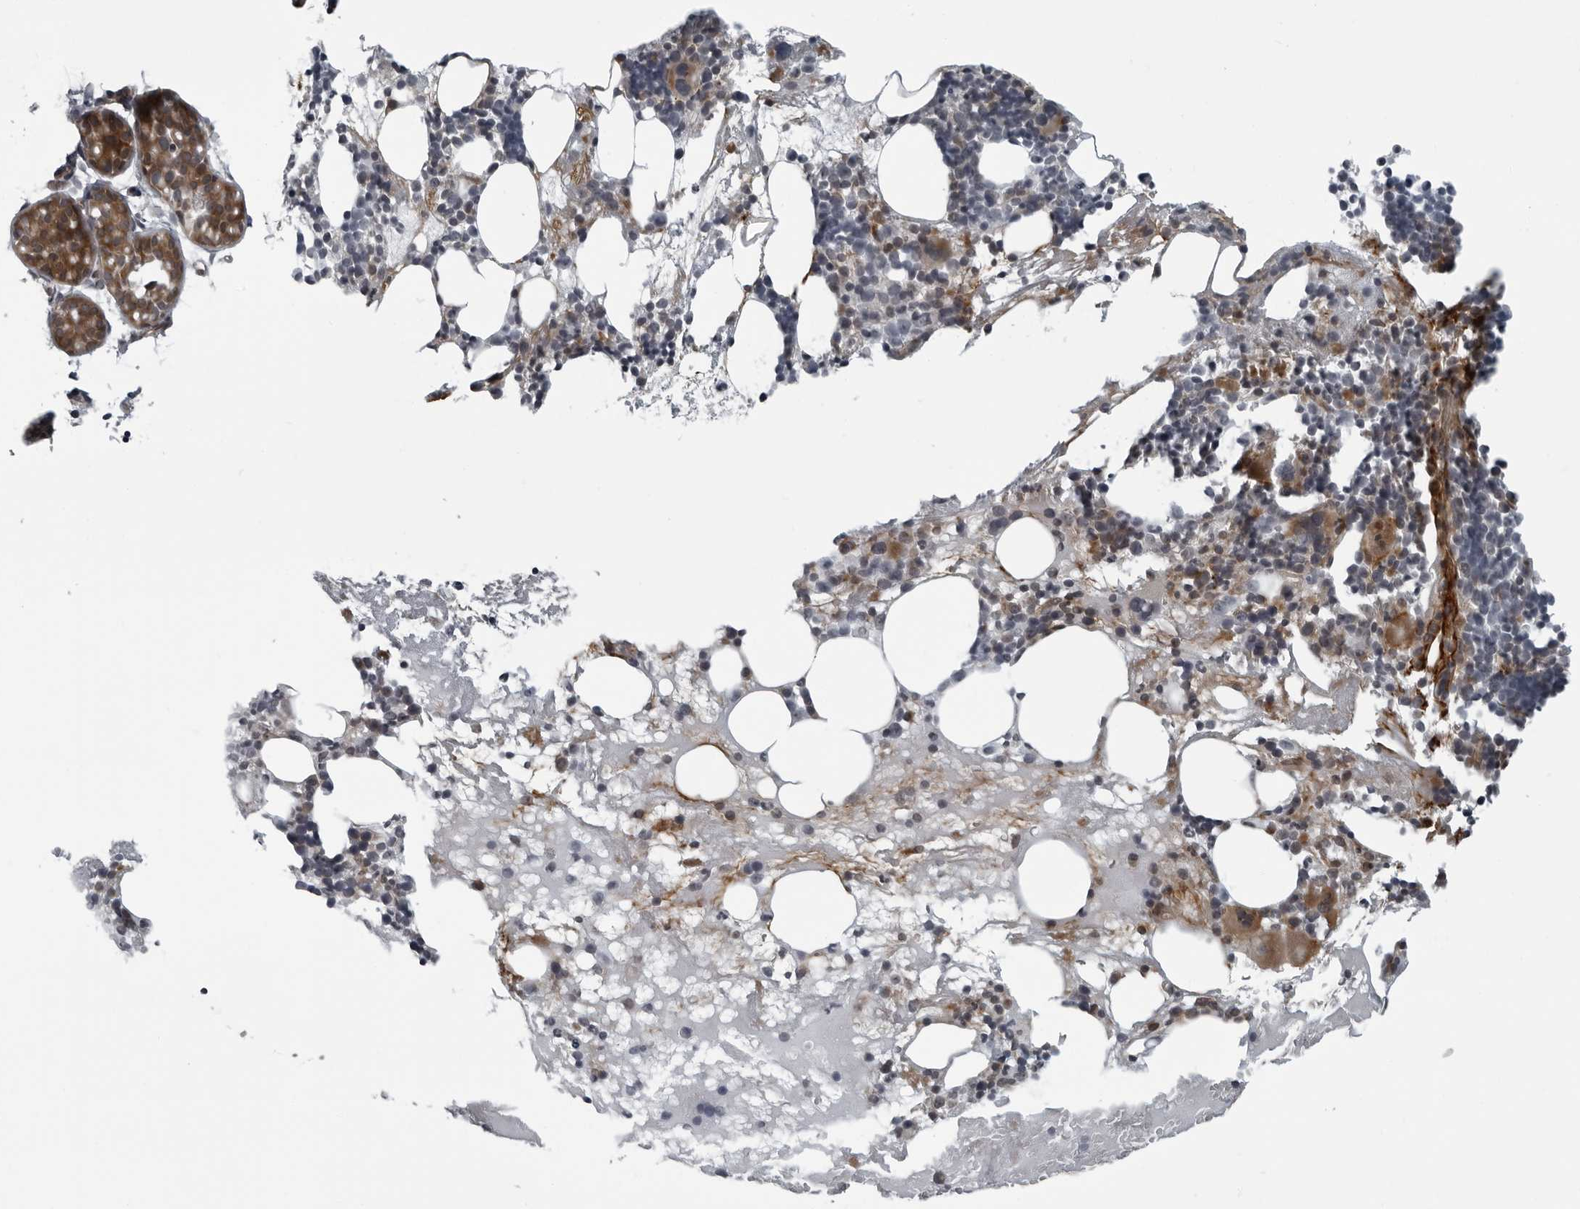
{"staining": {"intensity": "moderate", "quantity": "<25%", "location": "cytoplasmic/membranous"}, "tissue": "bone marrow", "cell_type": "Hematopoietic cells", "image_type": "normal", "snomed": [{"axis": "morphology", "description": "Normal tissue, NOS"}, {"axis": "morphology", "description": "Inflammation, NOS"}, {"axis": "topography", "description": "Bone marrow"}], "caption": "Protein positivity by immunohistochemistry (IHC) displays moderate cytoplasmic/membranous positivity in approximately <25% of hematopoietic cells in unremarkable bone marrow. The staining was performed using DAB, with brown indicating positive protein expression. Nuclei are stained blue with hematoxylin.", "gene": "FAM102B", "patient": {"sex": "female", "age": 77}}